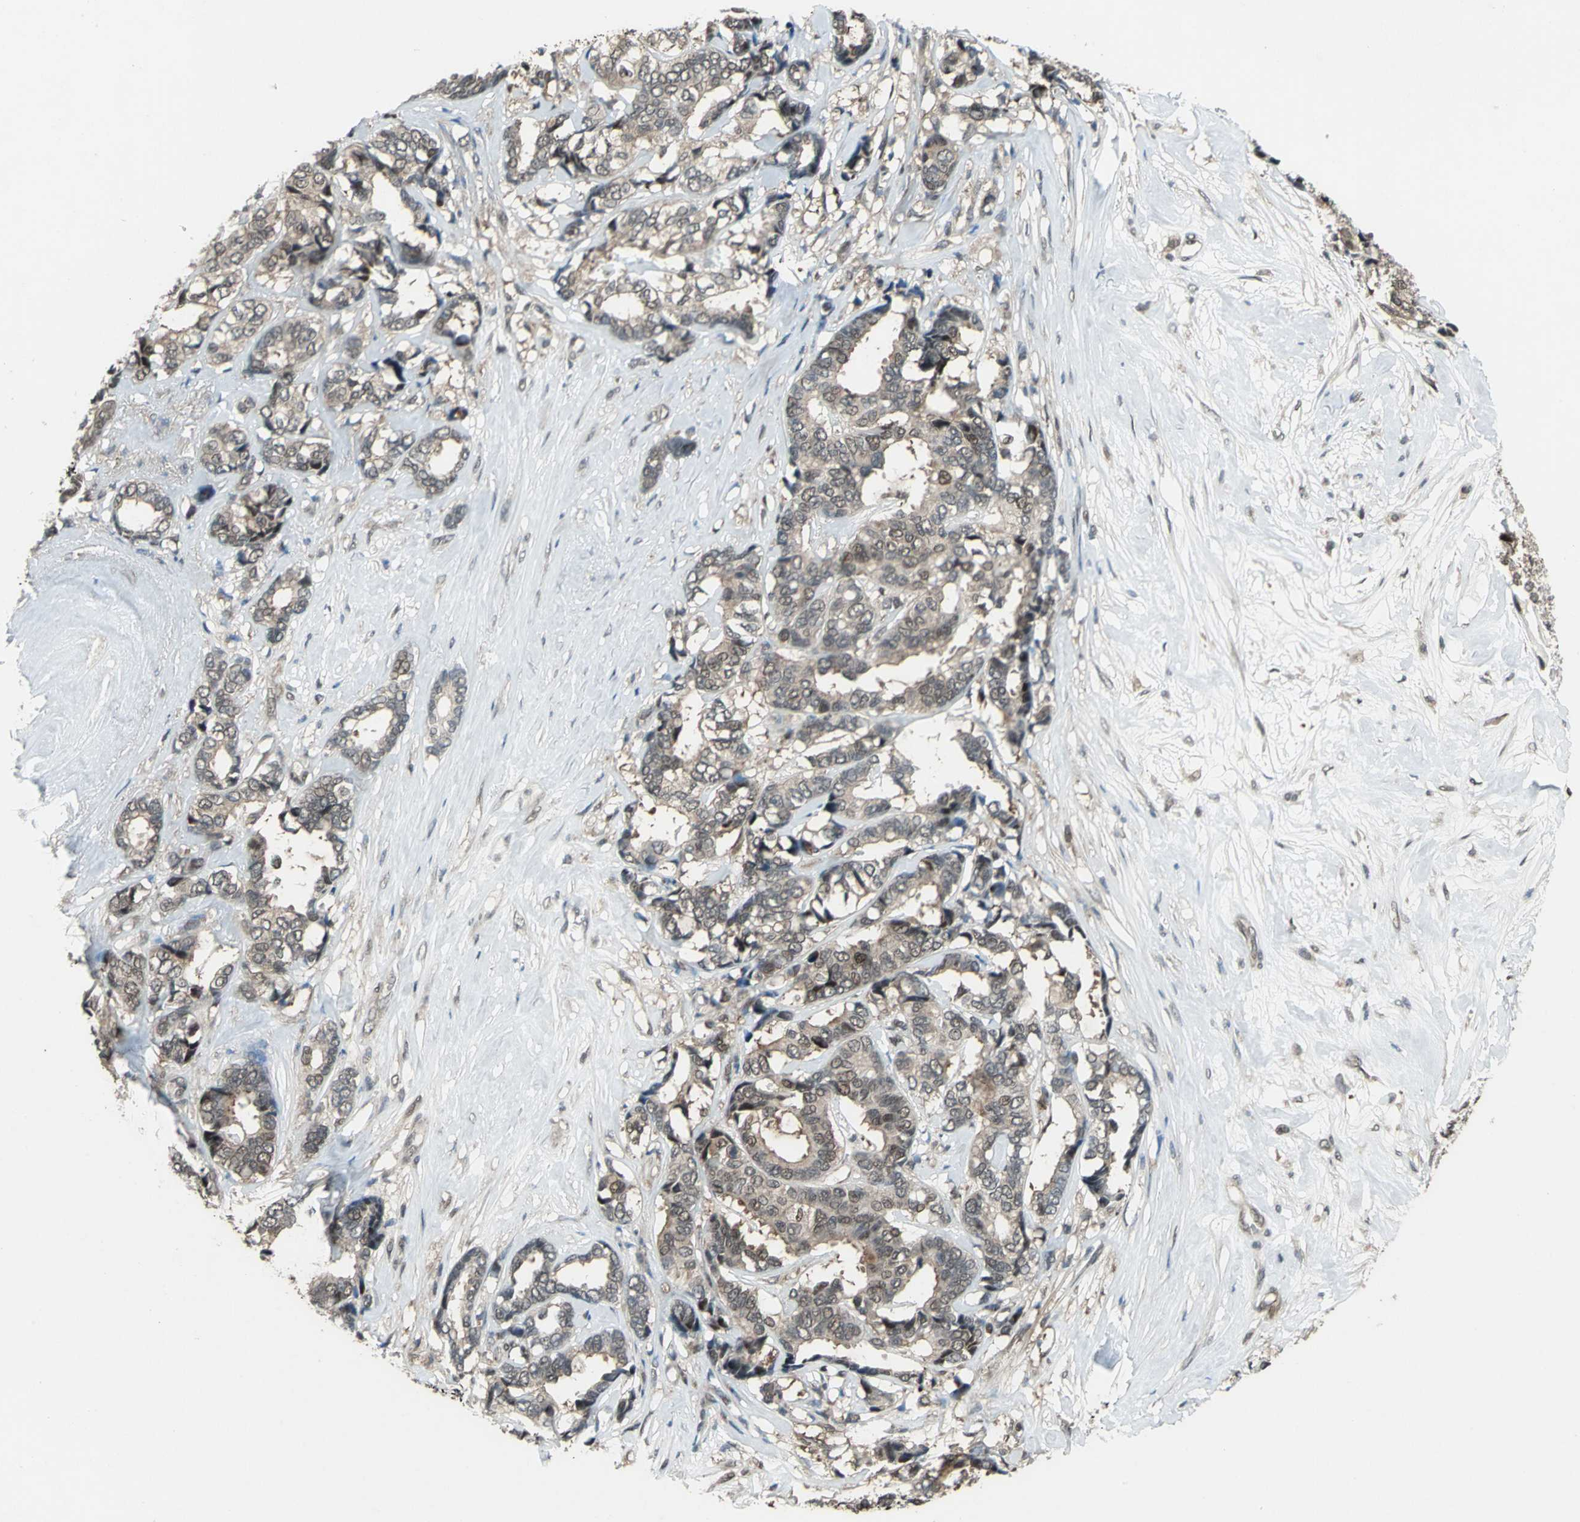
{"staining": {"intensity": "weak", "quantity": ">75%", "location": "cytoplasmic/membranous,nuclear"}, "tissue": "breast cancer", "cell_type": "Tumor cells", "image_type": "cancer", "snomed": [{"axis": "morphology", "description": "Duct carcinoma"}, {"axis": "topography", "description": "Breast"}], "caption": "The immunohistochemical stain shows weak cytoplasmic/membranous and nuclear expression in tumor cells of breast cancer tissue.", "gene": "COPS5", "patient": {"sex": "female", "age": 87}}